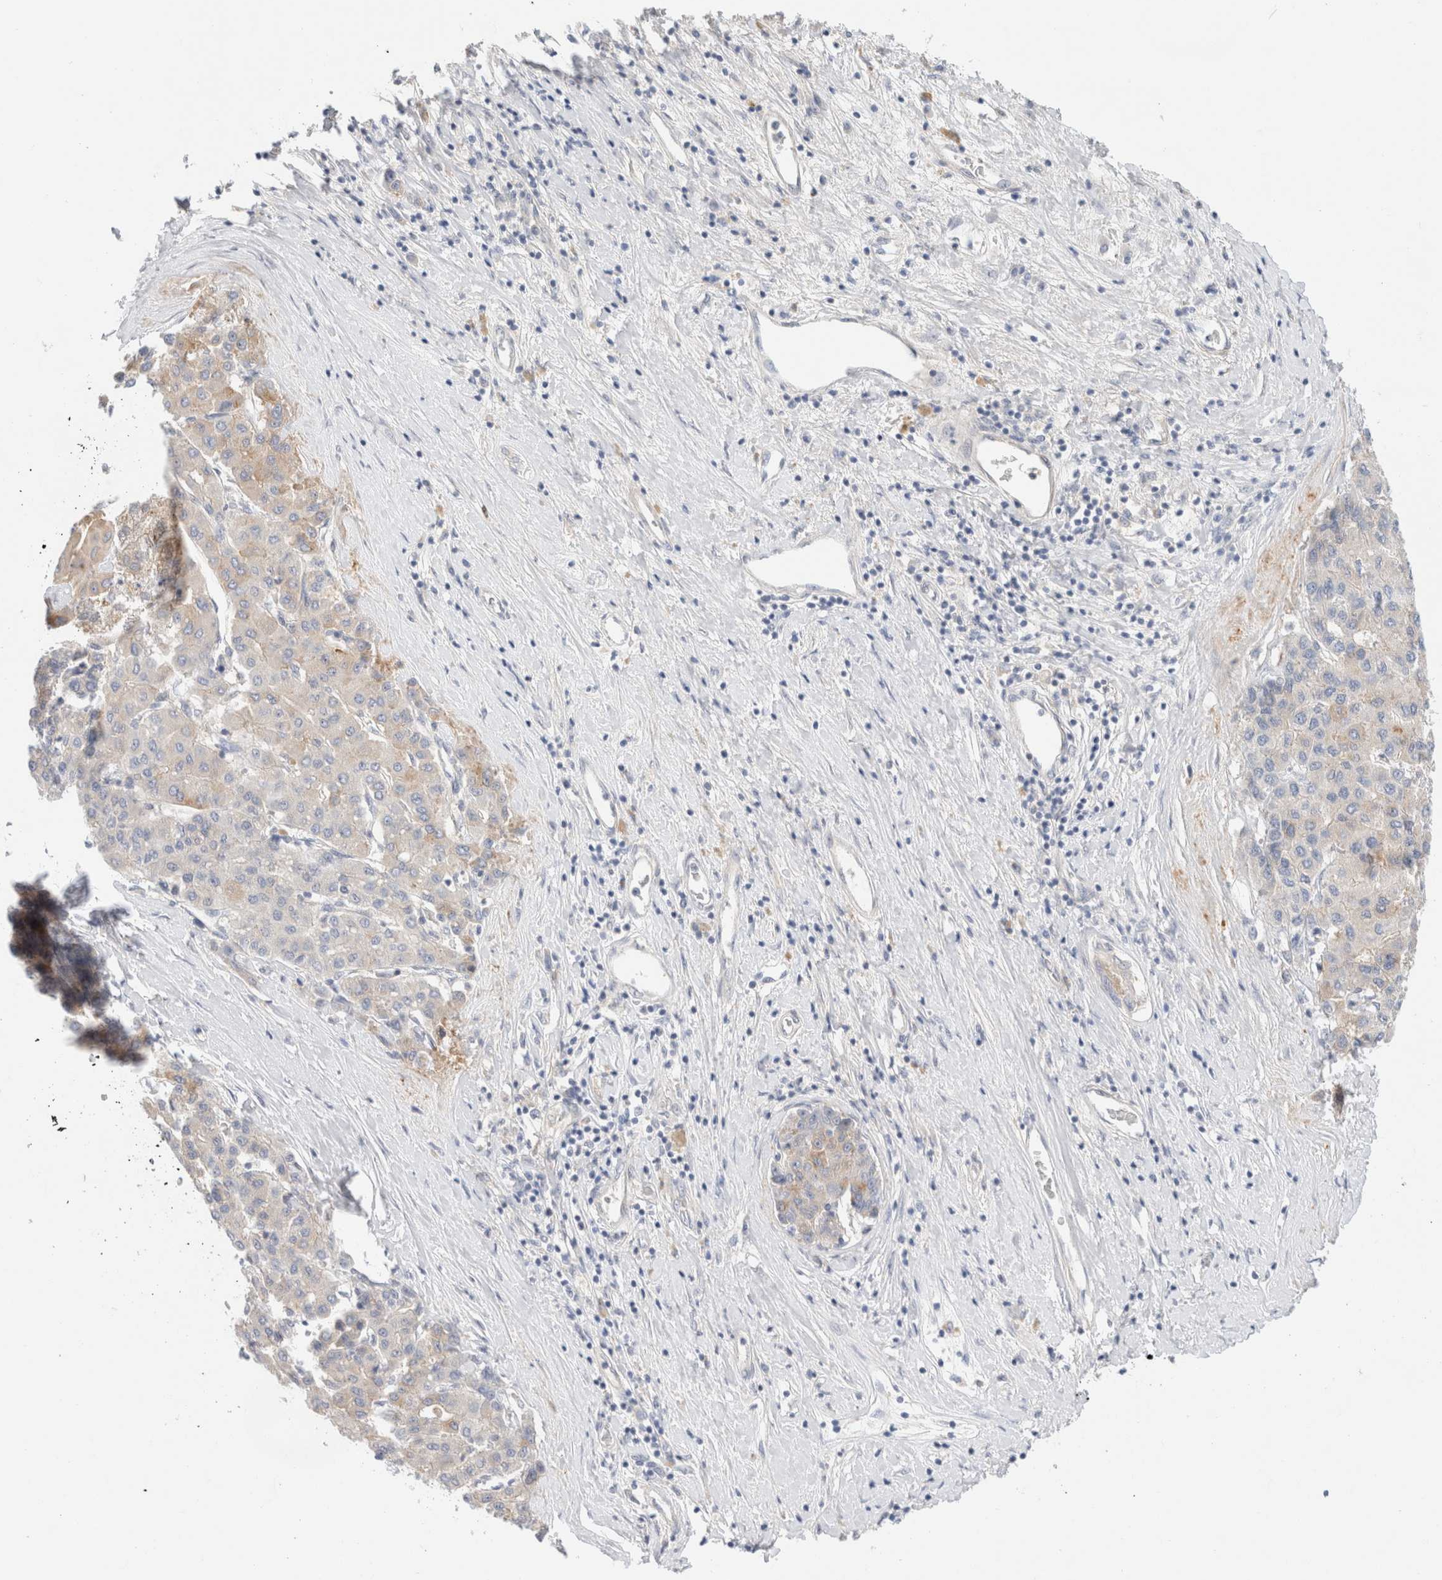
{"staining": {"intensity": "weak", "quantity": "<25%", "location": "cytoplasmic/membranous"}, "tissue": "liver cancer", "cell_type": "Tumor cells", "image_type": "cancer", "snomed": [{"axis": "morphology", "description": "Carcinoma, Hepatocellular, NOS"}, {"axis": "topography", "description": "Liver"}], "caption": "Tumor cells are negative for protein expression in human liver cancer (hepatocellular carcinoma).", "gene": "SDR16C5", "patient": {"sex": "male", "age": 65}}